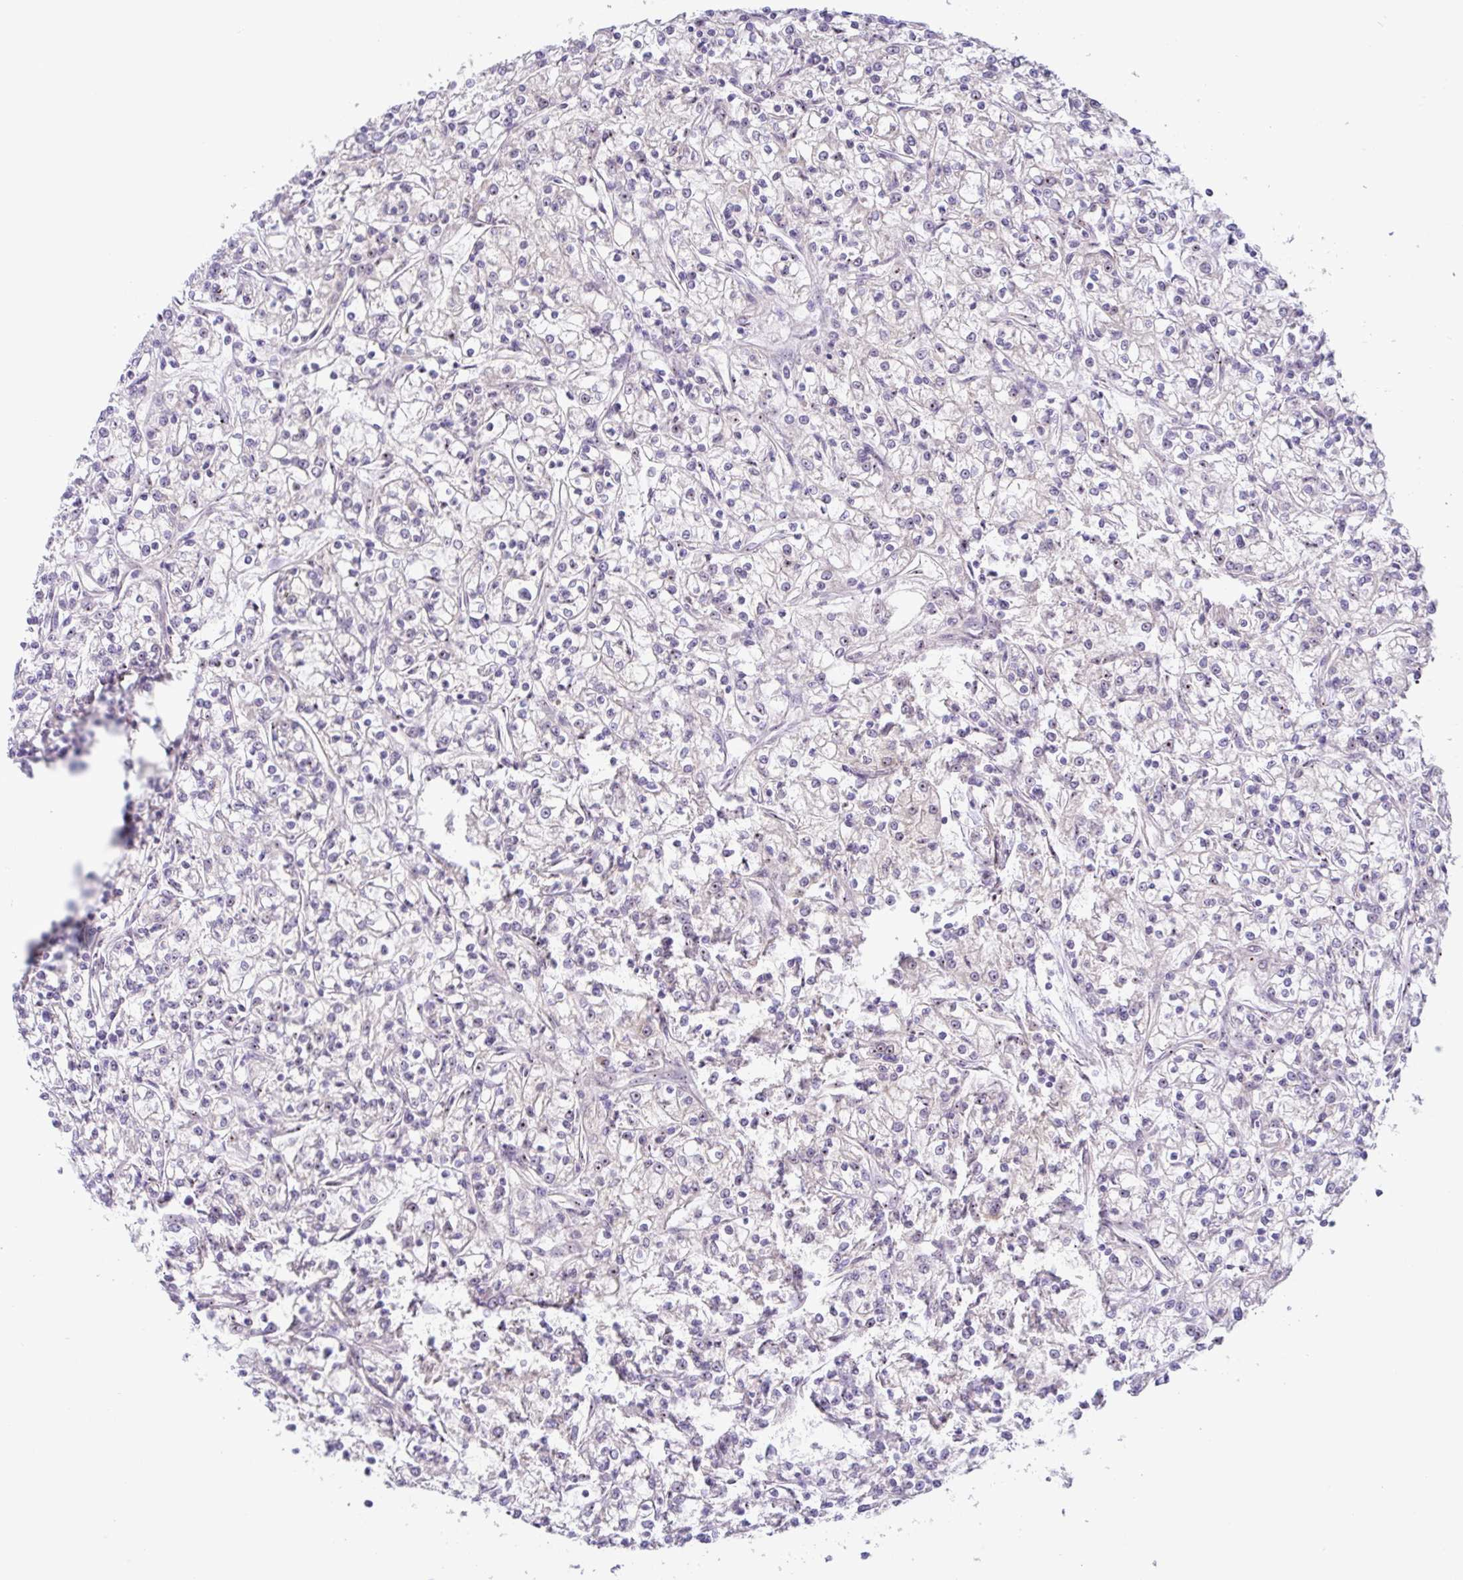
{"staining": {"intensity": "negative", "quantity": "none", "location": "none"}, "tissue": "renal cancer", "cell_type": "Tumor cells", "image_type": "cancer", "snomed": [{"axis": "morphology", "description": "Adenocarcinoma, NOS"}, {"axis": "topography", "description": "Kidney"}], "caption": "IHC histopathology image of adenocarcinoma (renal) stained for a protein (brown), which demonstrates no positivity in tumor cells.", "gene": "MXRA8", "patient": {"sex": "female", "age": 59}}